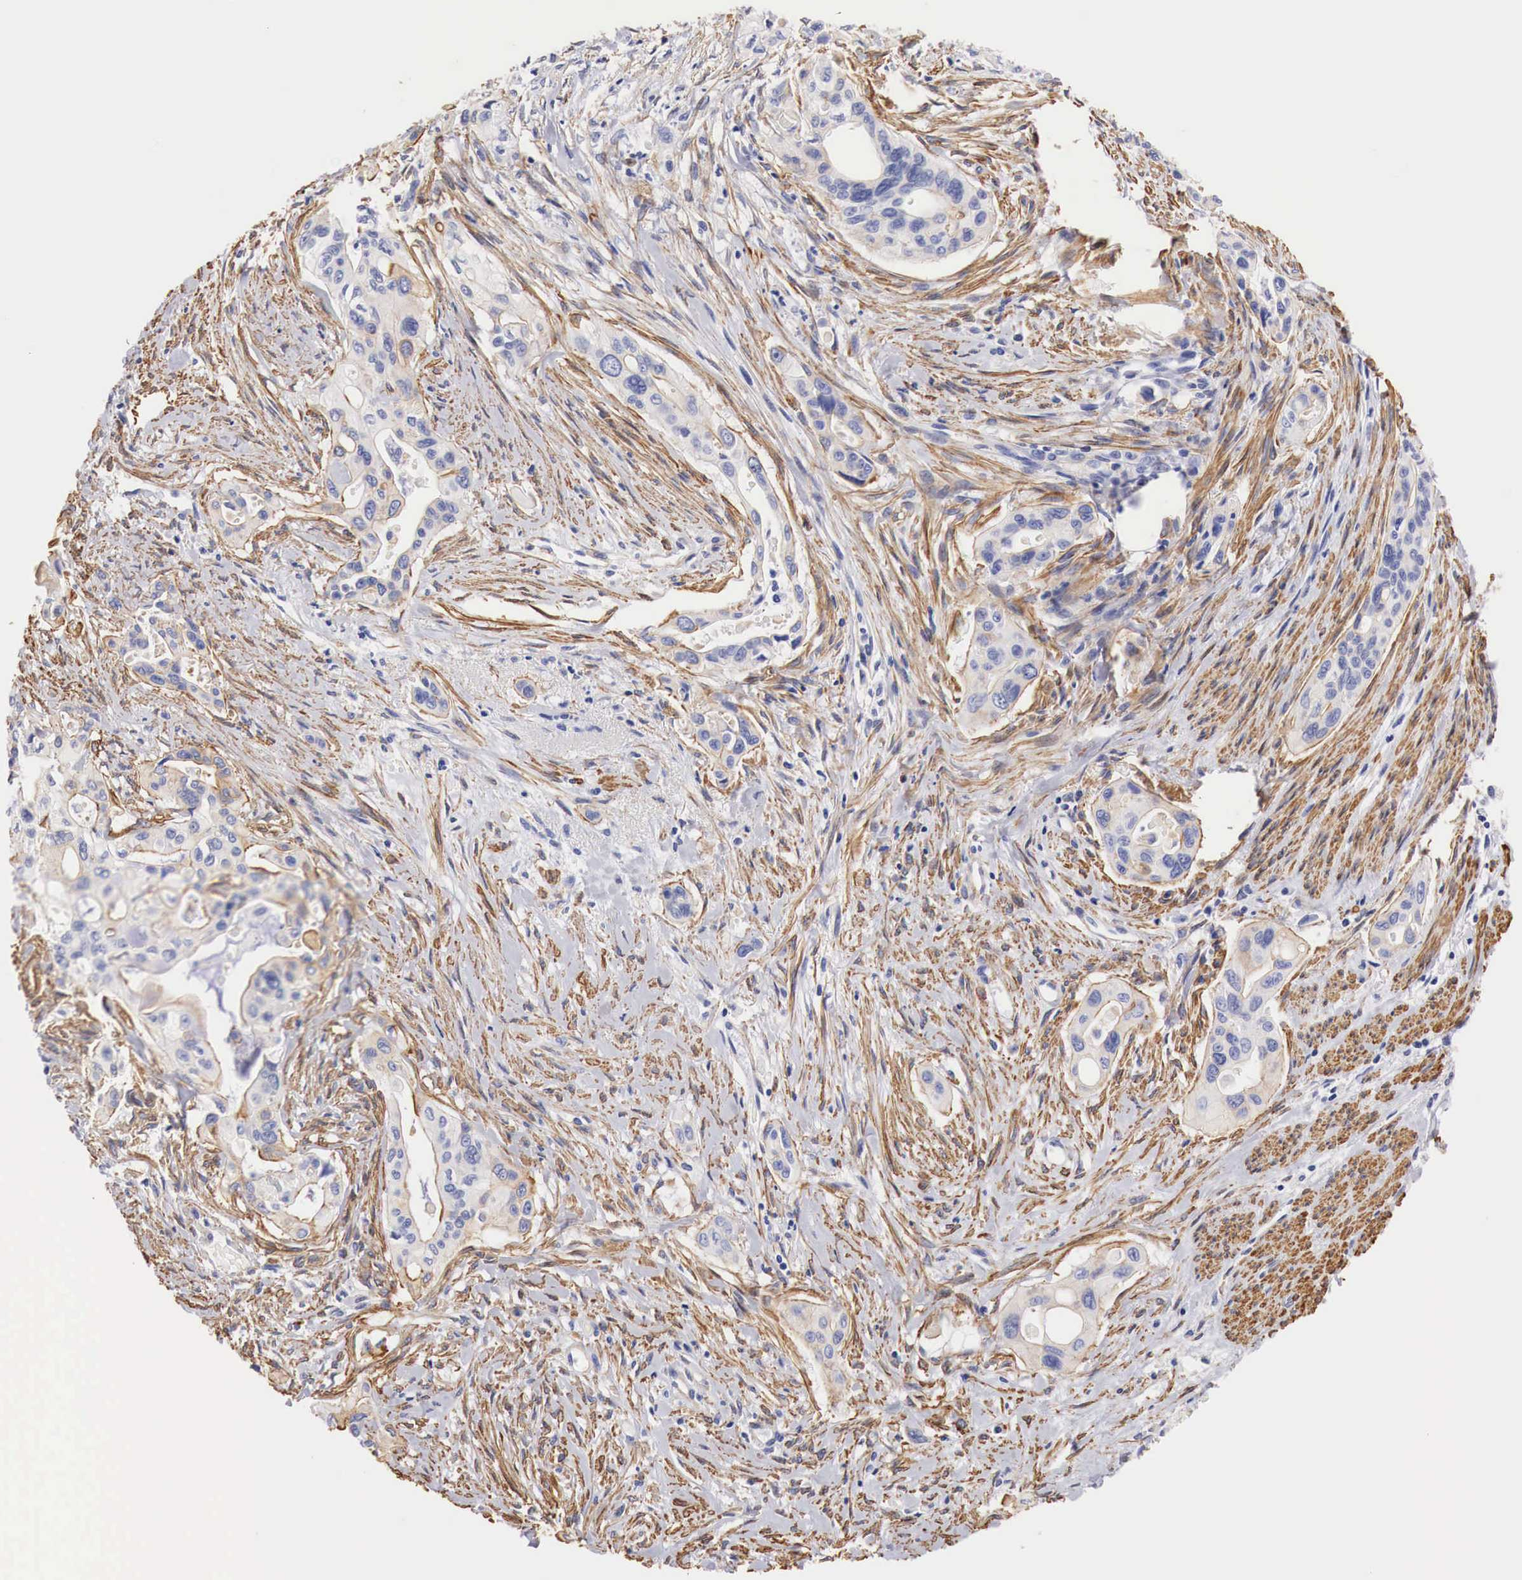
{"staining": {"intensity": "weak", "quantity": "25%-75%", "location": "cytoplasmic/membranous"}, "tissue": "pancreatic cancer", "cell_type": "Tumor cells", "image_type": "cancer", "snomed": [{"axis": "morphology", "description": "Adenocarcinoma, NOS"}, {"axis": "topography", "description": "Pancreas"}], "caption": "A brown stain highlights weak cytoplasmic/membranous expression of a protein in human pancreatic cancer tumor cells.", "gene": "TPM1", "patient": {"sex": "male", "age": 77}}